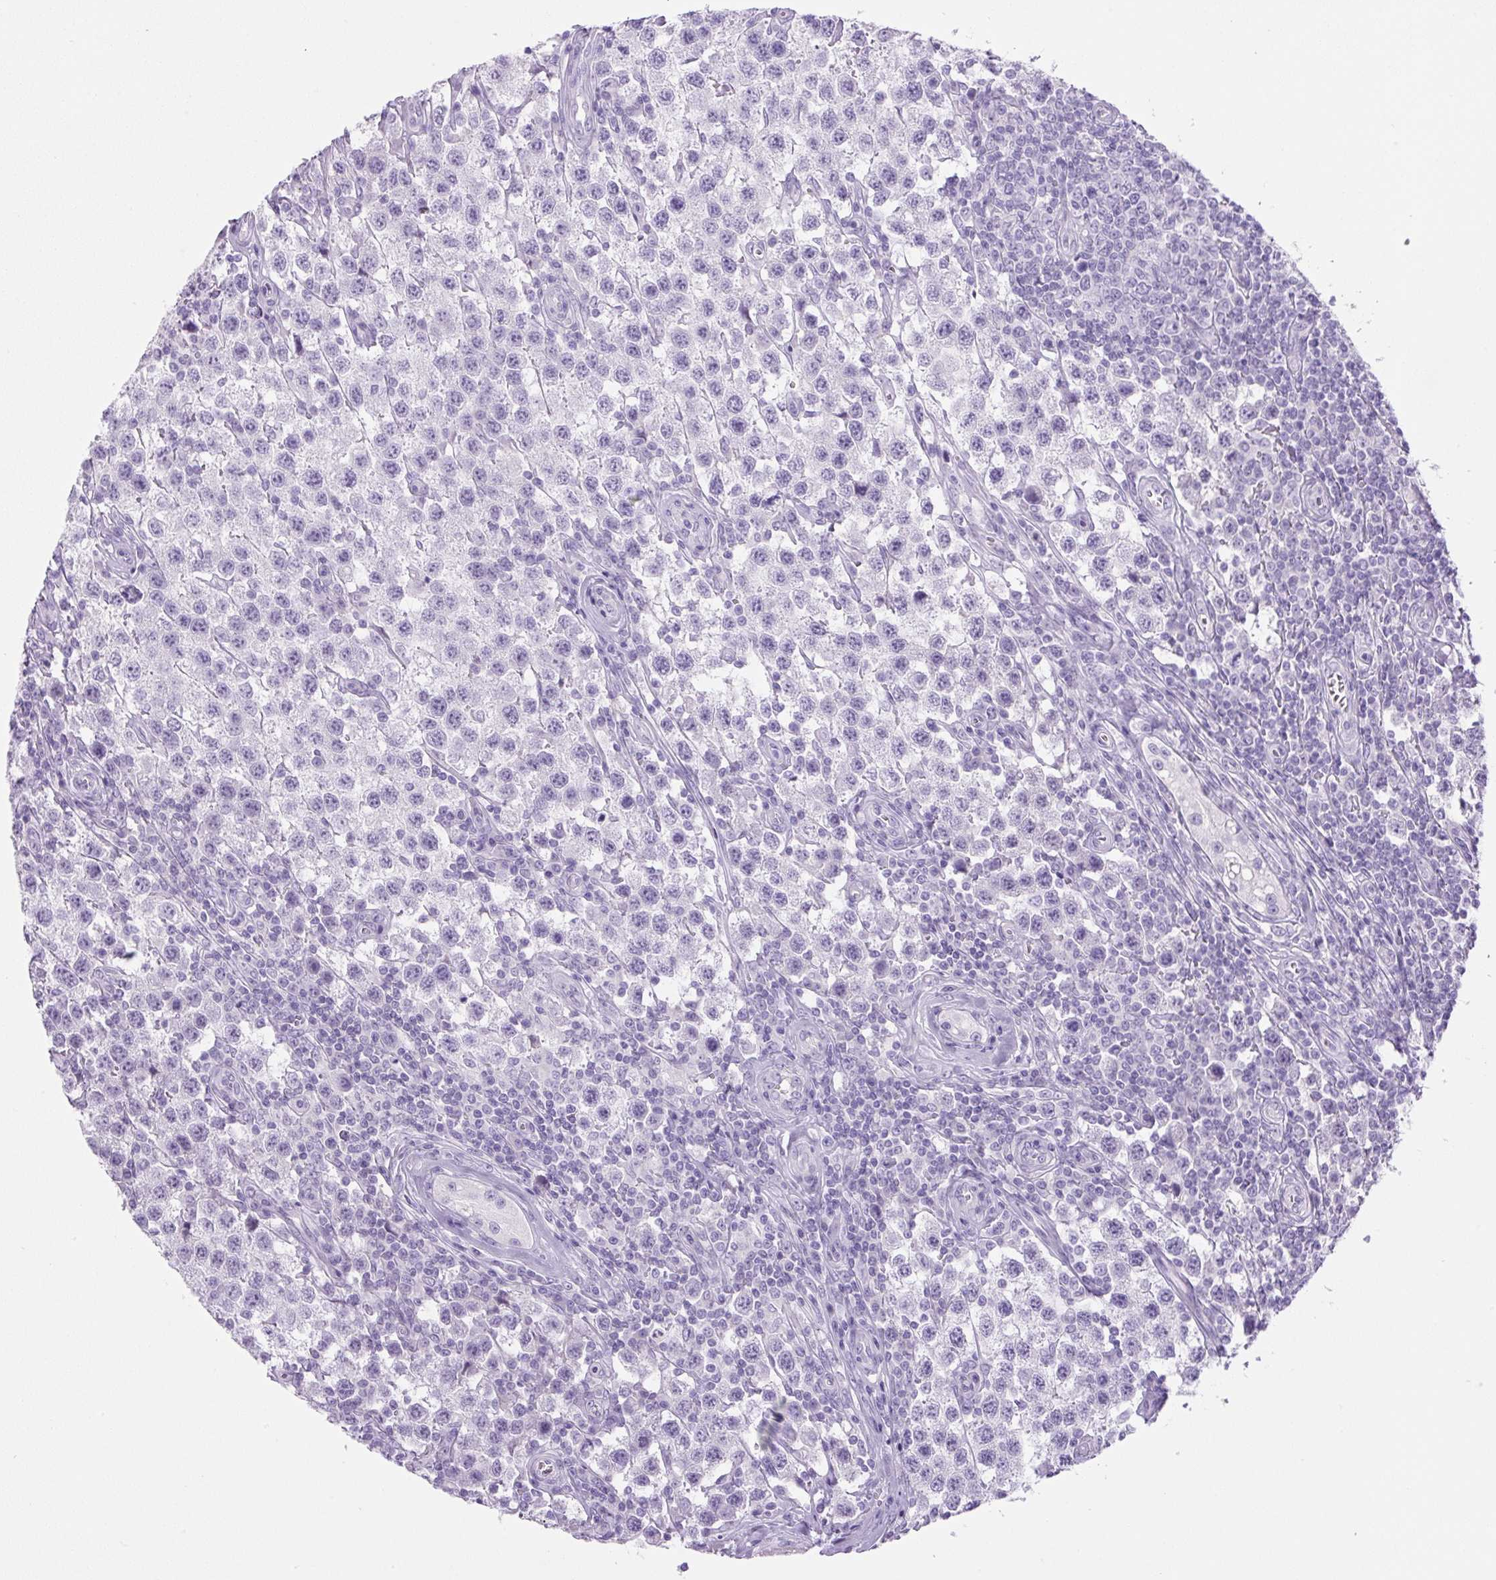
{"staining": {"intensity": "negative", "quantity": "none", "location": "none"}, "tissue": "testis cancer", "cell_type": "Tumor cells", "image_type": "cancer", "snomed": [{"axis": "morphology", "description": "Seminoma, NOS"}, {"axis": "topography", "description": "Testis"}], "caption": "This histopathology image is of testis cancer stained with immunohistochemistry to label a protein in brown with the nuclei are counter-stained blue. There is no positivity in tumor cells.", "gene": "PRRT1", "patient": {"sex": "male", "age": 34}}